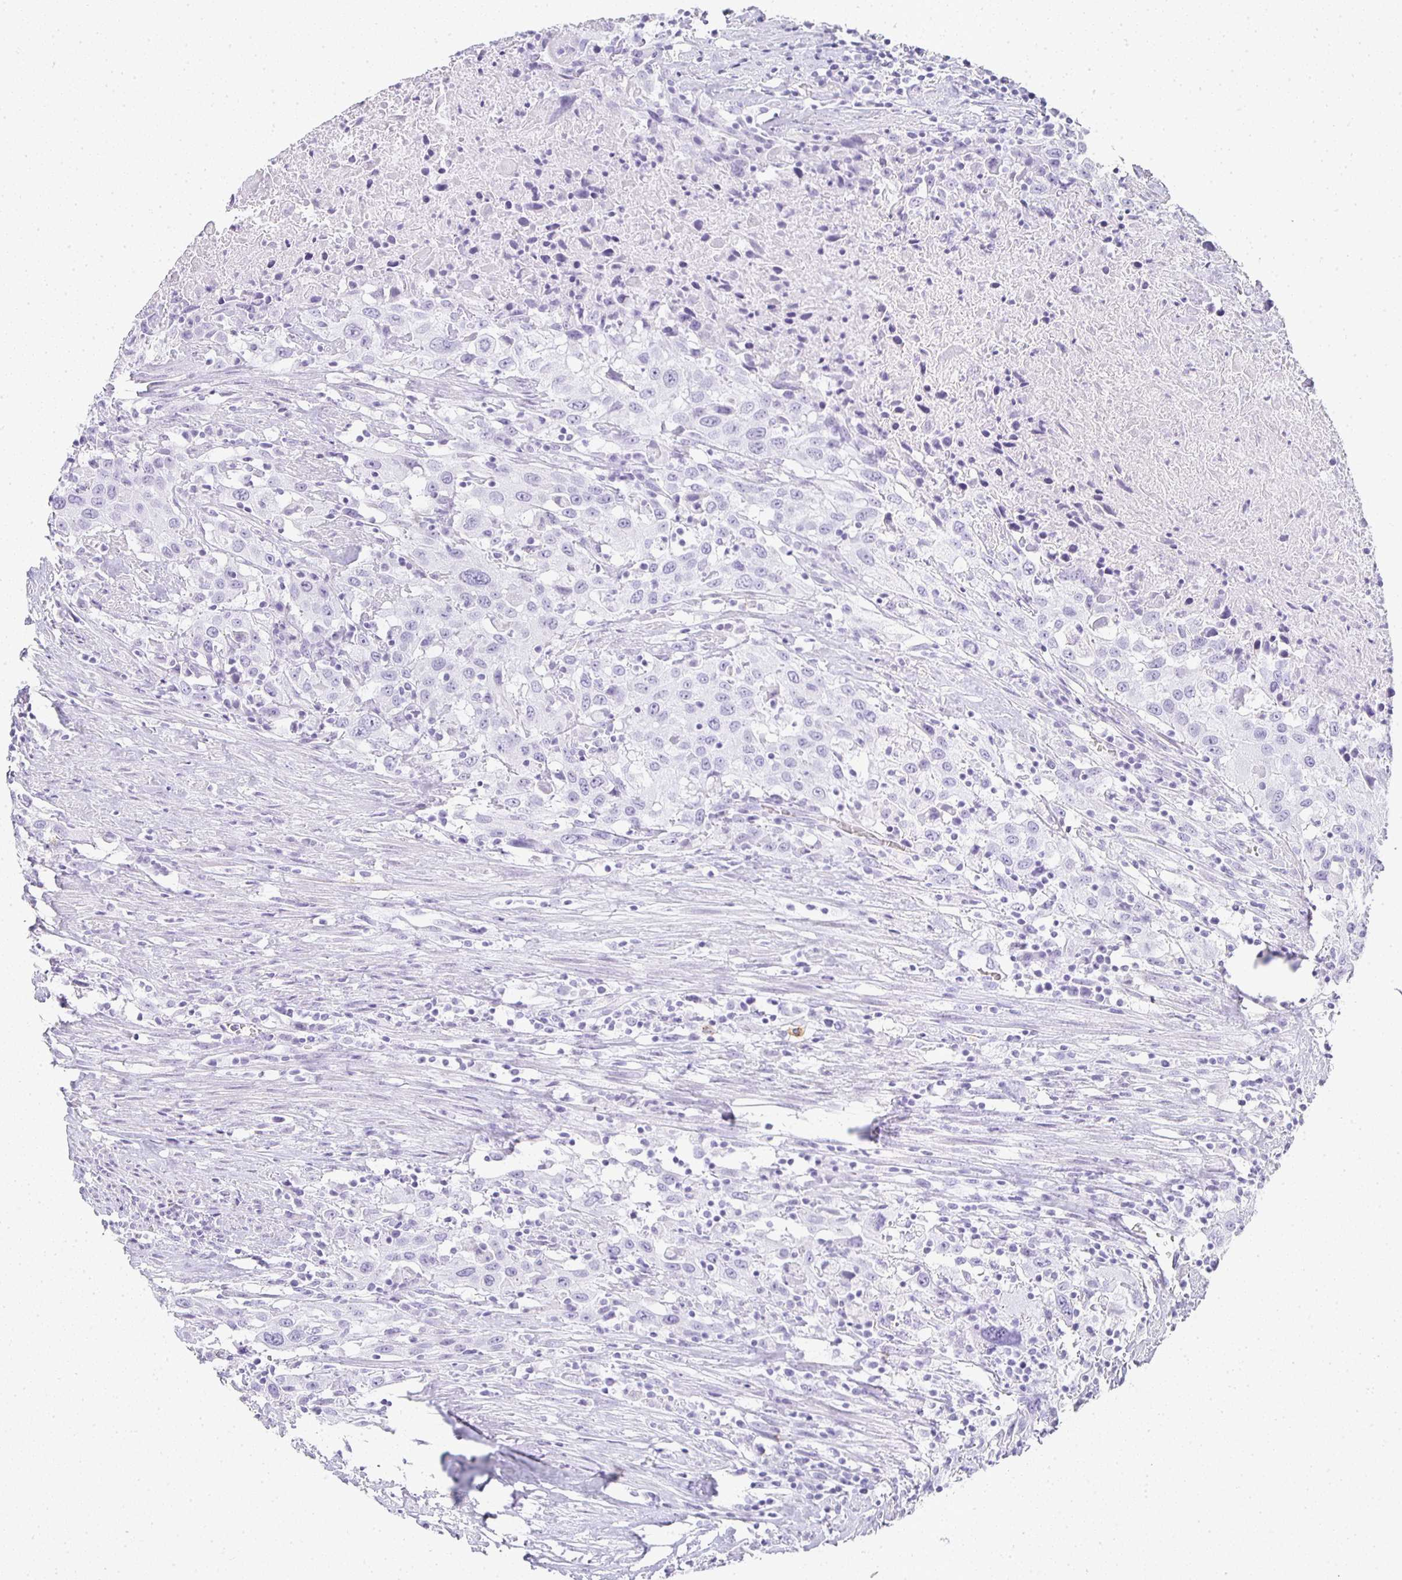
{"staining": {"intensity": "negative", "quantity": "none", "location": "none"}, "tissue": "urothelial cancer", "cell_type": "Tumor cells", "image_type": "cancer", "snomed": [{"axis": "morphology", "description": "Urothelial carcinoma, High grade"}, {"axis": "topography", "description": "Urinary bladder"}], "caption": "IHC photomicrograph of neoplastic tissue: urothelial carcinoma (high-grade) stained with DAB demonstrates no significant protein positivity in tumor cells.", "gene": "TPSD1", "patient": {"sex": "male", "age": 61}}